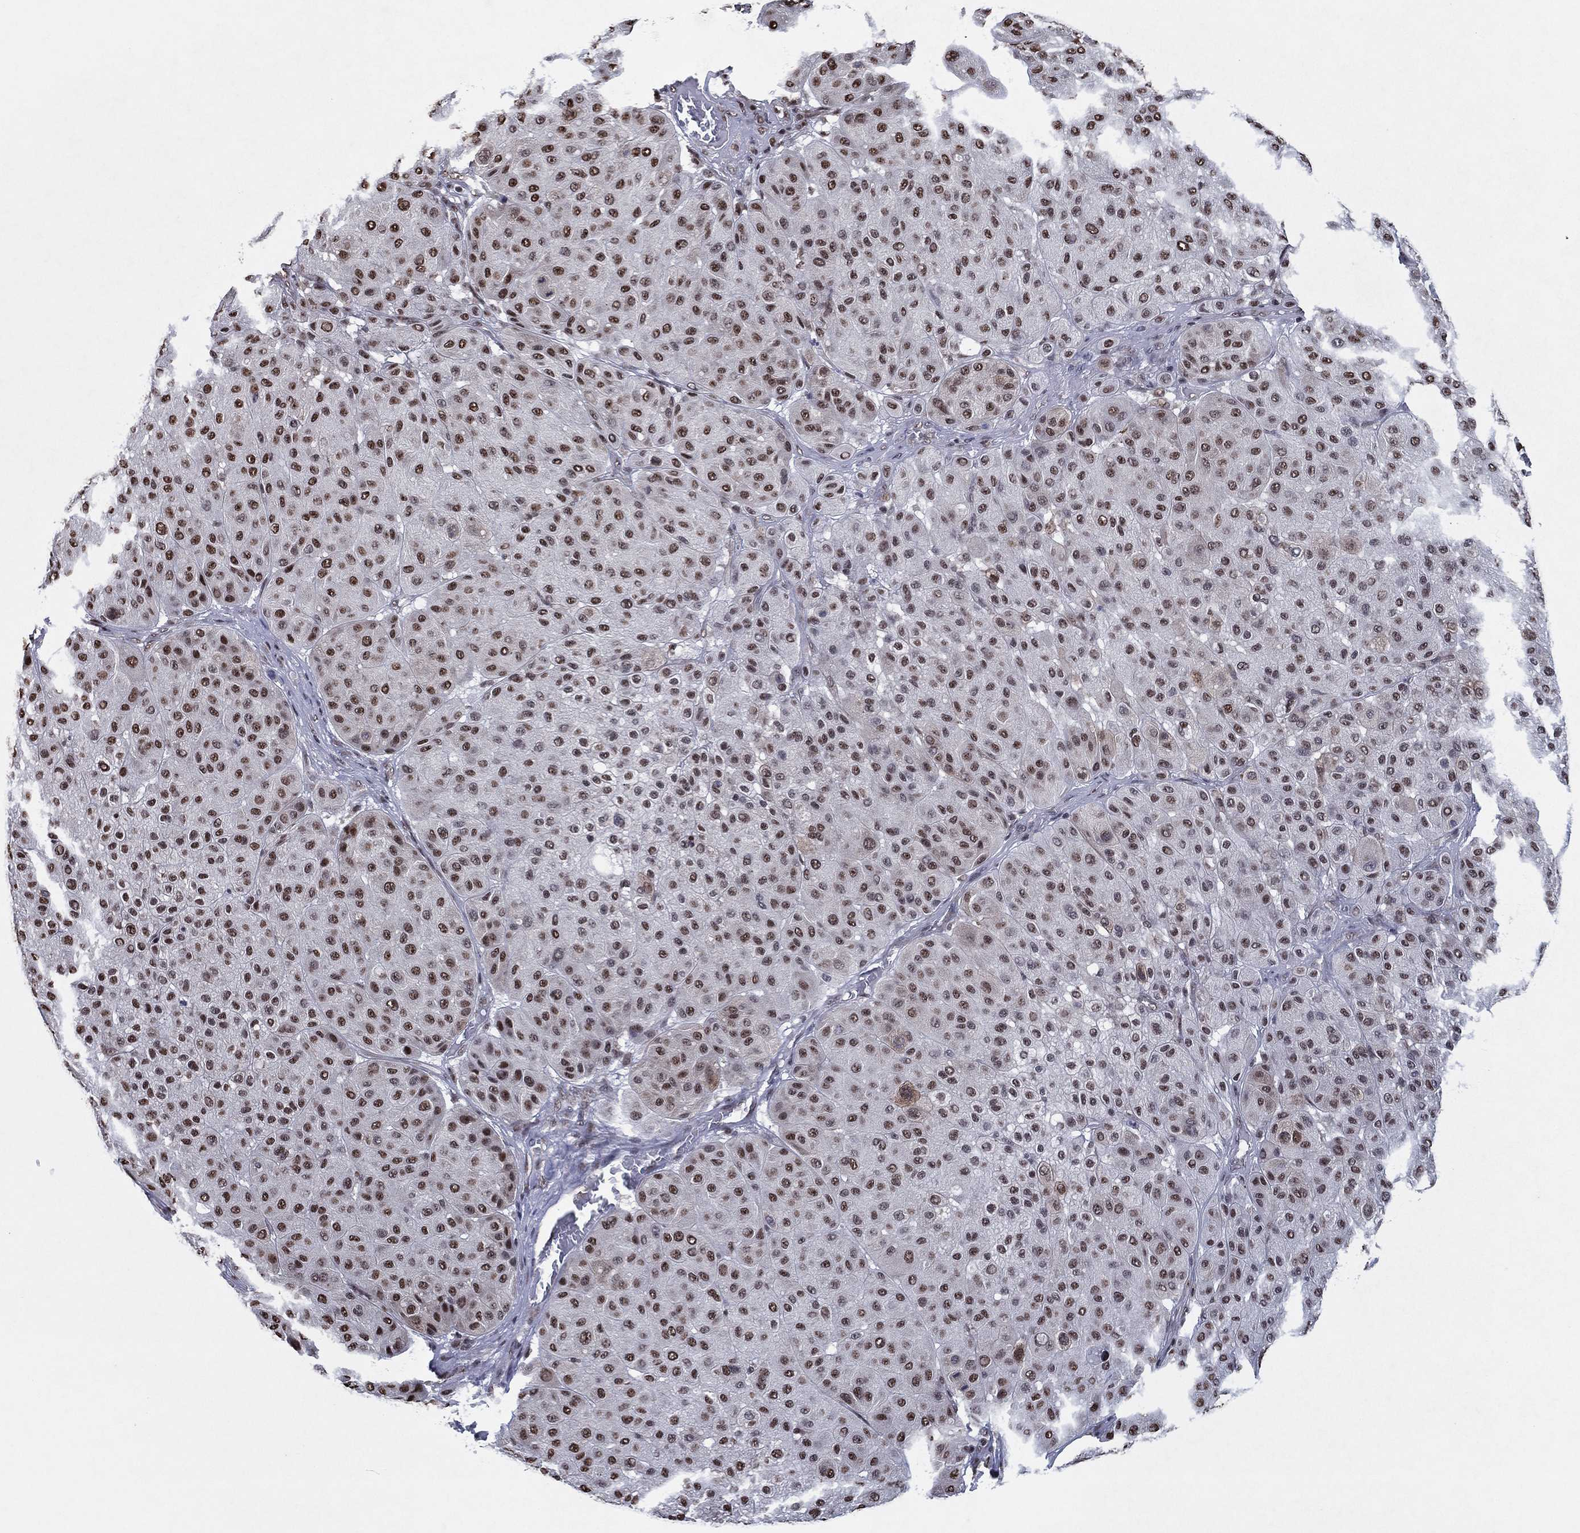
{"staining": {"intensity": "moderate", "quantity": ">75%", "location": "nuclear"}, "tissue": "melanoma", "cell_type": "Tumor cells", "image_type": "cancer", "snomed": [{"axis": "morphology", "description": "Malignant melanoma, Metastatic site"}, {"axis": "topography", "description": "Smooth muscle"}], "caption": "Melanoma tissue reveals moderate nuclear expression in about >75% of tumor cells, visualized by immunohistochemistry.", "gene": "ZBTB42", "patient": {"sex": "male", "age": 41}}